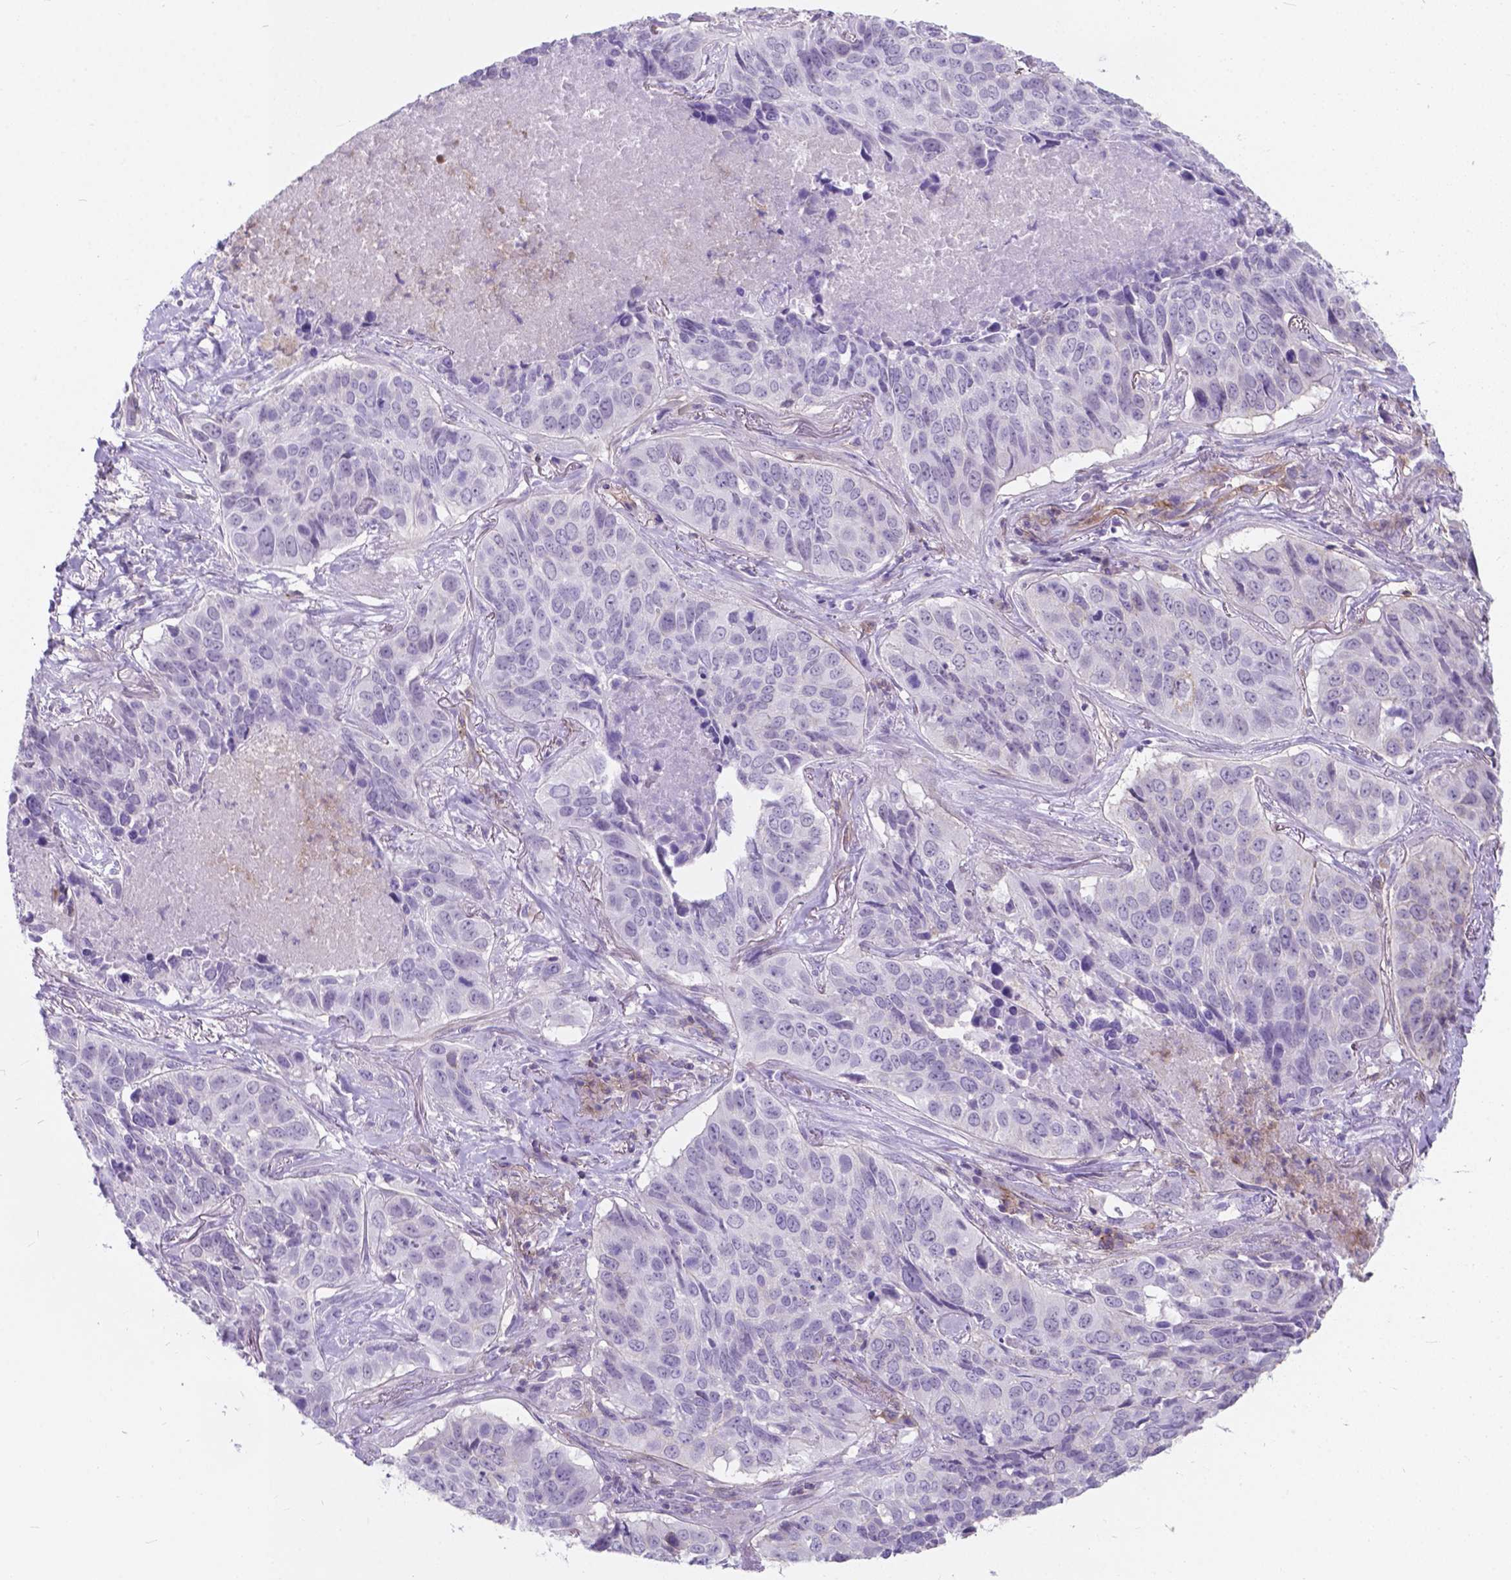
{"staining": {"intensity": "negative", "quantity": "none", "location": "none"}, "tissue": "lung cancer", "cell_type": "Tumor cells", "image_type": "cancer", "snomed": [{"axis": "morphology", "description": "Normal tissue, NOS"}, {"axis": "morphology", "description": "Squamous cell carcinoma, NOS"}, {"axis": "topography", "description": "Bronchus"}, {"axis": "topography", "description": "Lung"}], "caption": "Immunohistochemistry (IHC) photomicrograph of lung cancer stained for a protein (brown), which exhibits no positivity in tumor cells.", "gene": "KIAA0040", "patient": {"sex": "male", "age": 64}}